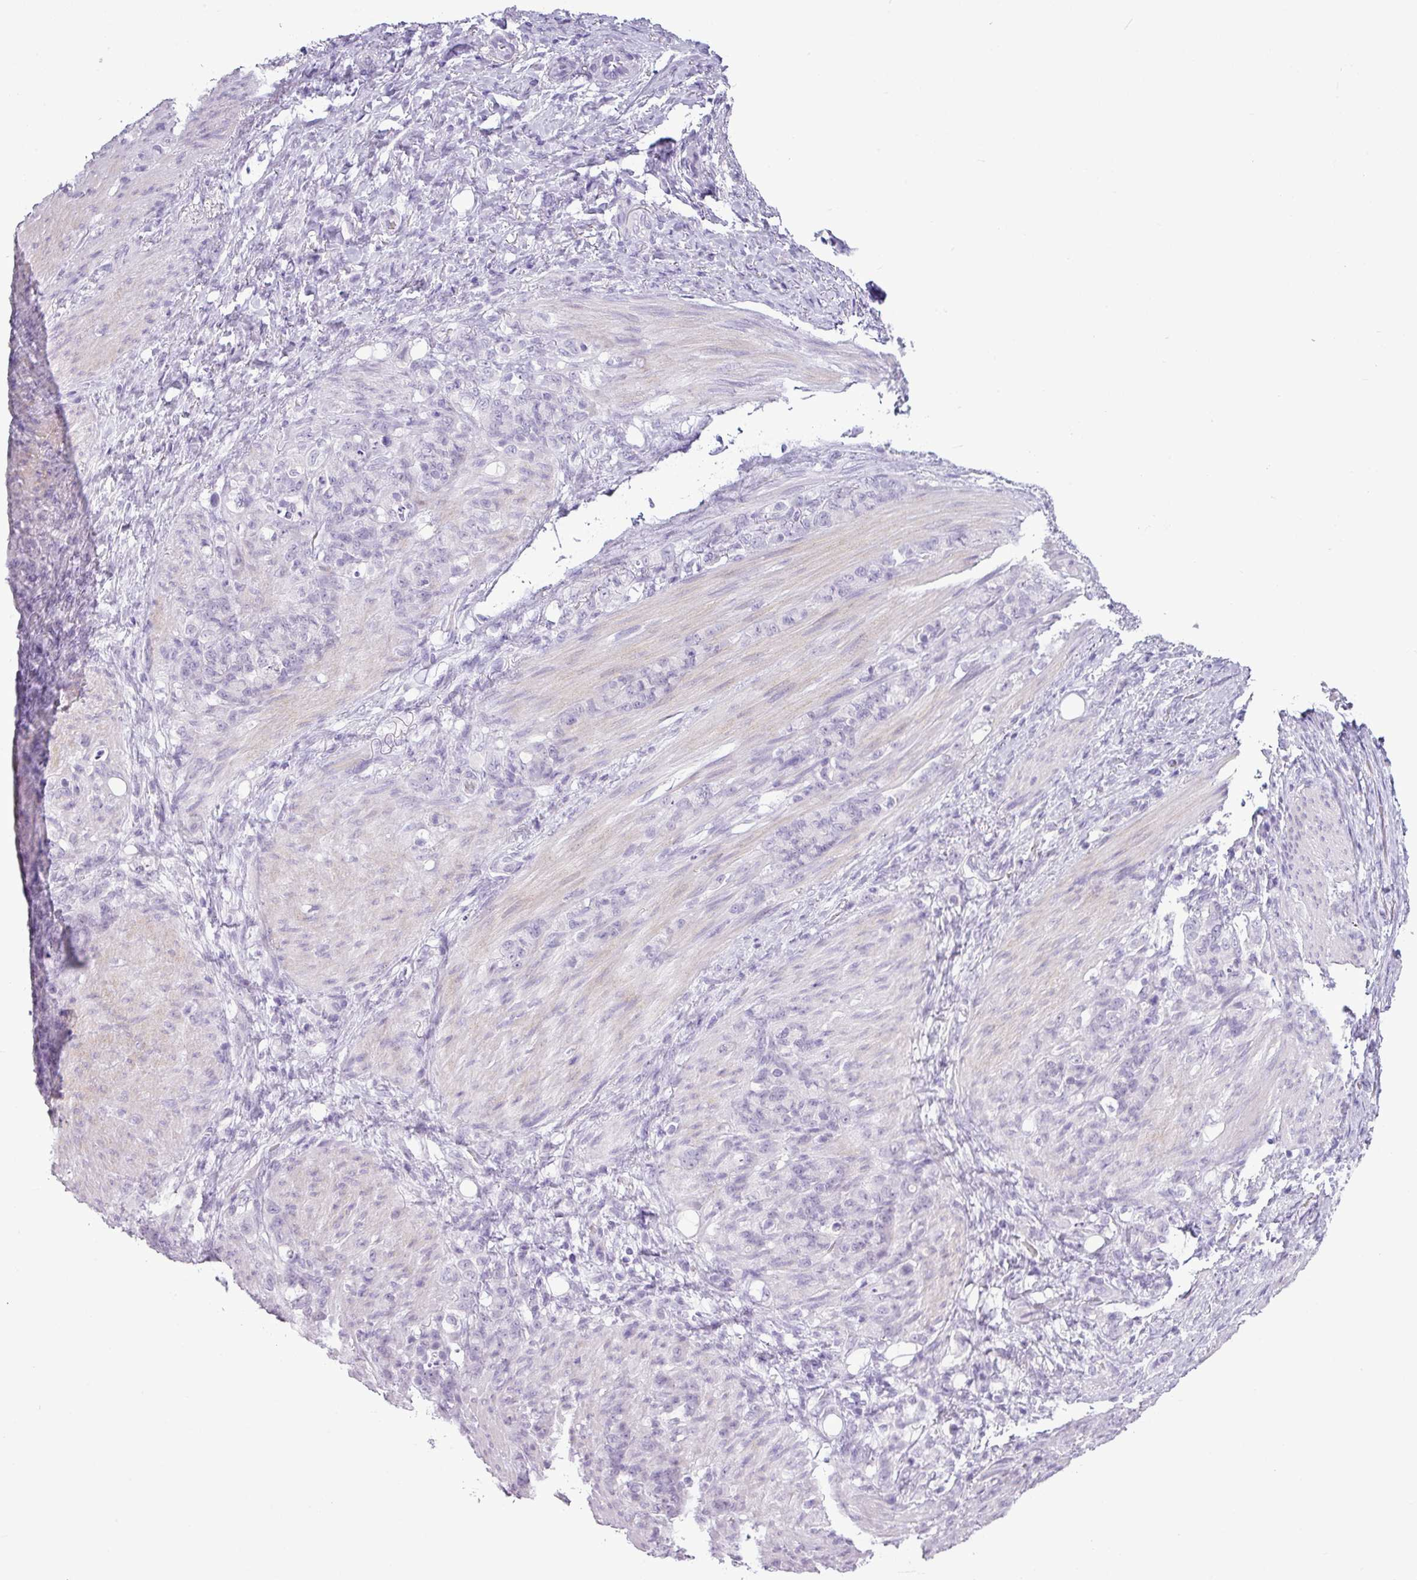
{"staining": {"intensity": "negative", "quantity": "none", "location": "none"}, "tissue": "stomach cancer", "cell_type": "Tumor cells", "image_type": "cancer", "snomed": [{"axis": "morphology", "description": "Adenocarcinoma, NOS"}, {"axis": "topography", "description": "Stomach"}], "caption": "Tumor cells are negative for protein expression in human stomach cancer (adenocarcinoma).", "gene": "AMY2A", "patient": {"sex": "female", "age": 79}}